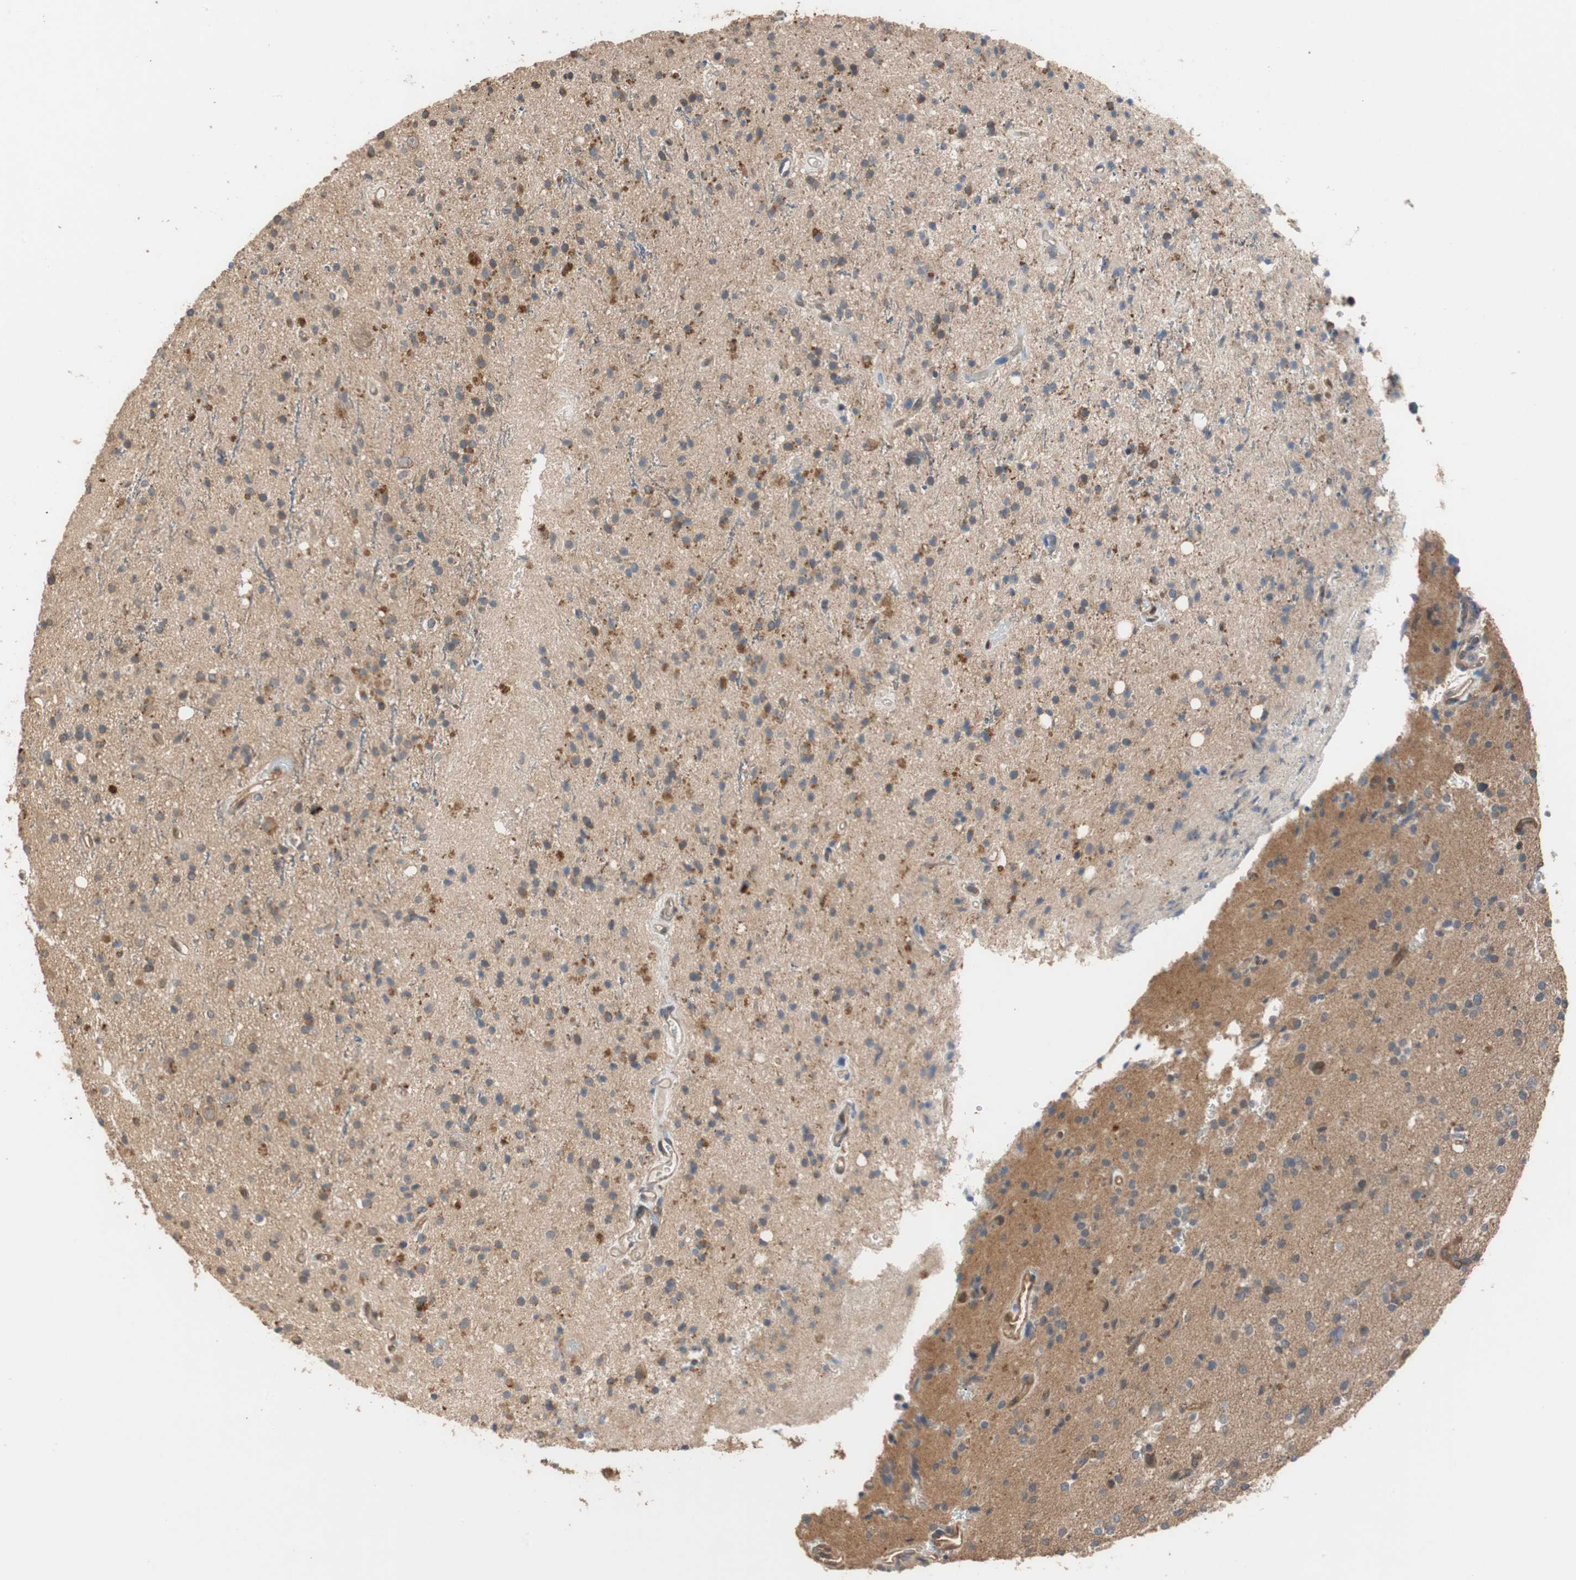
{"staining": {"intensity": "moderate", "quantity": "25%-75%", "location": "cytoplasmic/membranous"}, "tissue": "glioma", "cell_type": "Tumor cells", "image_type": "cancer", "snomed": [{"axis": "morphology", "description": "Glioma, malignant, High grade"}, {"axis": "topography", "description": "Brain"}], "caption": "Malignant glioma (high-grade) stained for a protein demonstrates moderate cytoplasmic/membranous positivity in tumor cells.", "gene": "MAP4K2", "patient": {"sex": "male", "age": 47}}